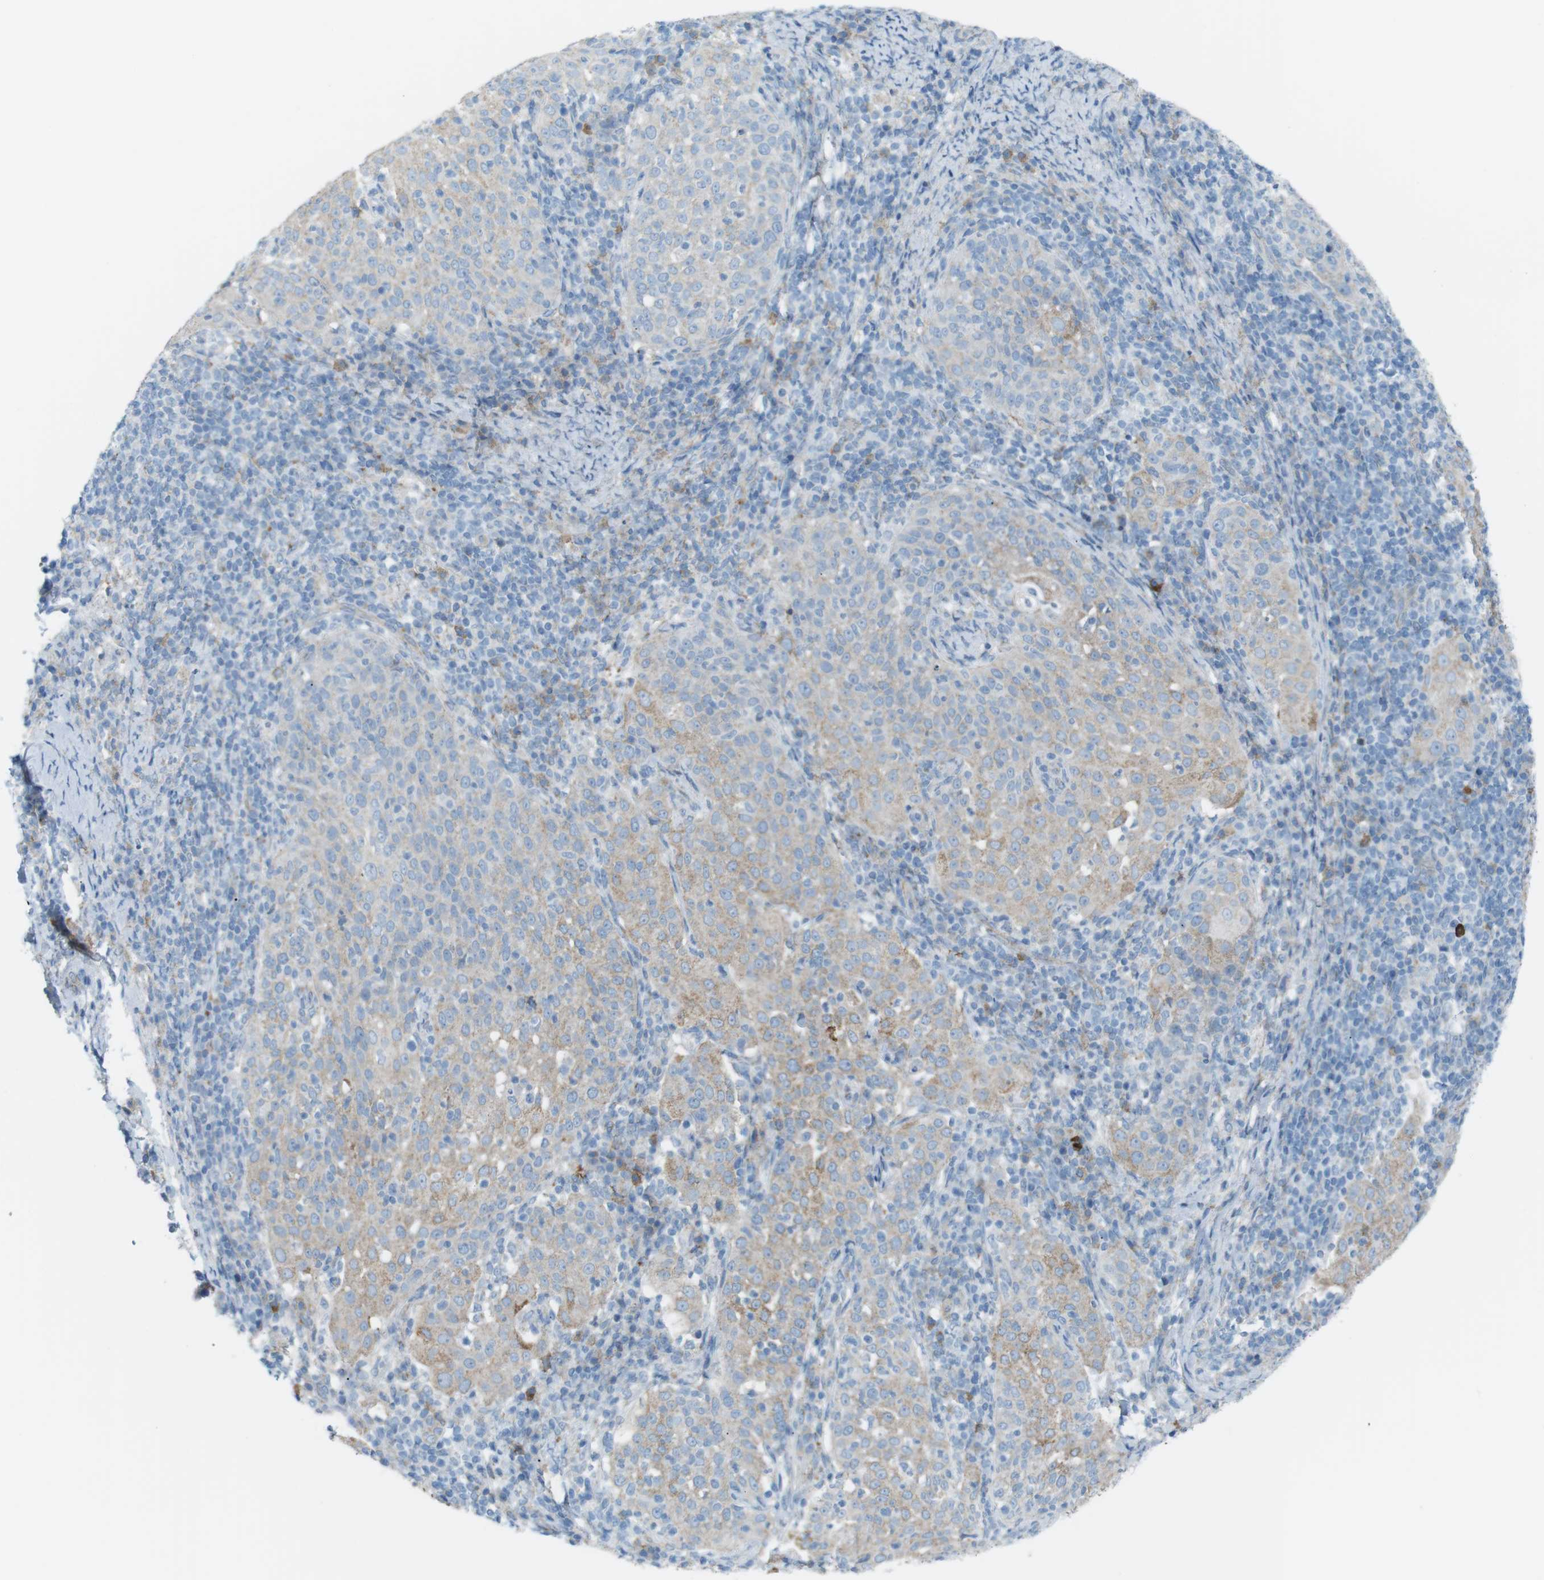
{"staining": {"intensity": "weak", "quantity": "25%-75%", "location": "cytoplasmic/membranous"}, "tissue": "cervical cancer", "cell_type": "Tumor cells", "image_type": "cancer", "snomed": [{"axis": "morphology", "description": "Squamous cell carcinoma, NOS"}, {"axis": "topography", "description": "Cervix"}], "caption": "Immunohistochemistry (IHC) staining of cervical cancer (squamous cell carcinoma), which reveals low levels of weak cytoplasmic/membranous expression in about 25%-75% of tumor cells indicating weak cytoplasmic/membranous protein staining. The staining was performed using DAB (3,3'-diaminobenzidine) (brown) for protein detection and nuclei were counterstained in hematoxylin (blue).", "gene": "VAMP1", "patient": {"sex": "female", "age": 51}}